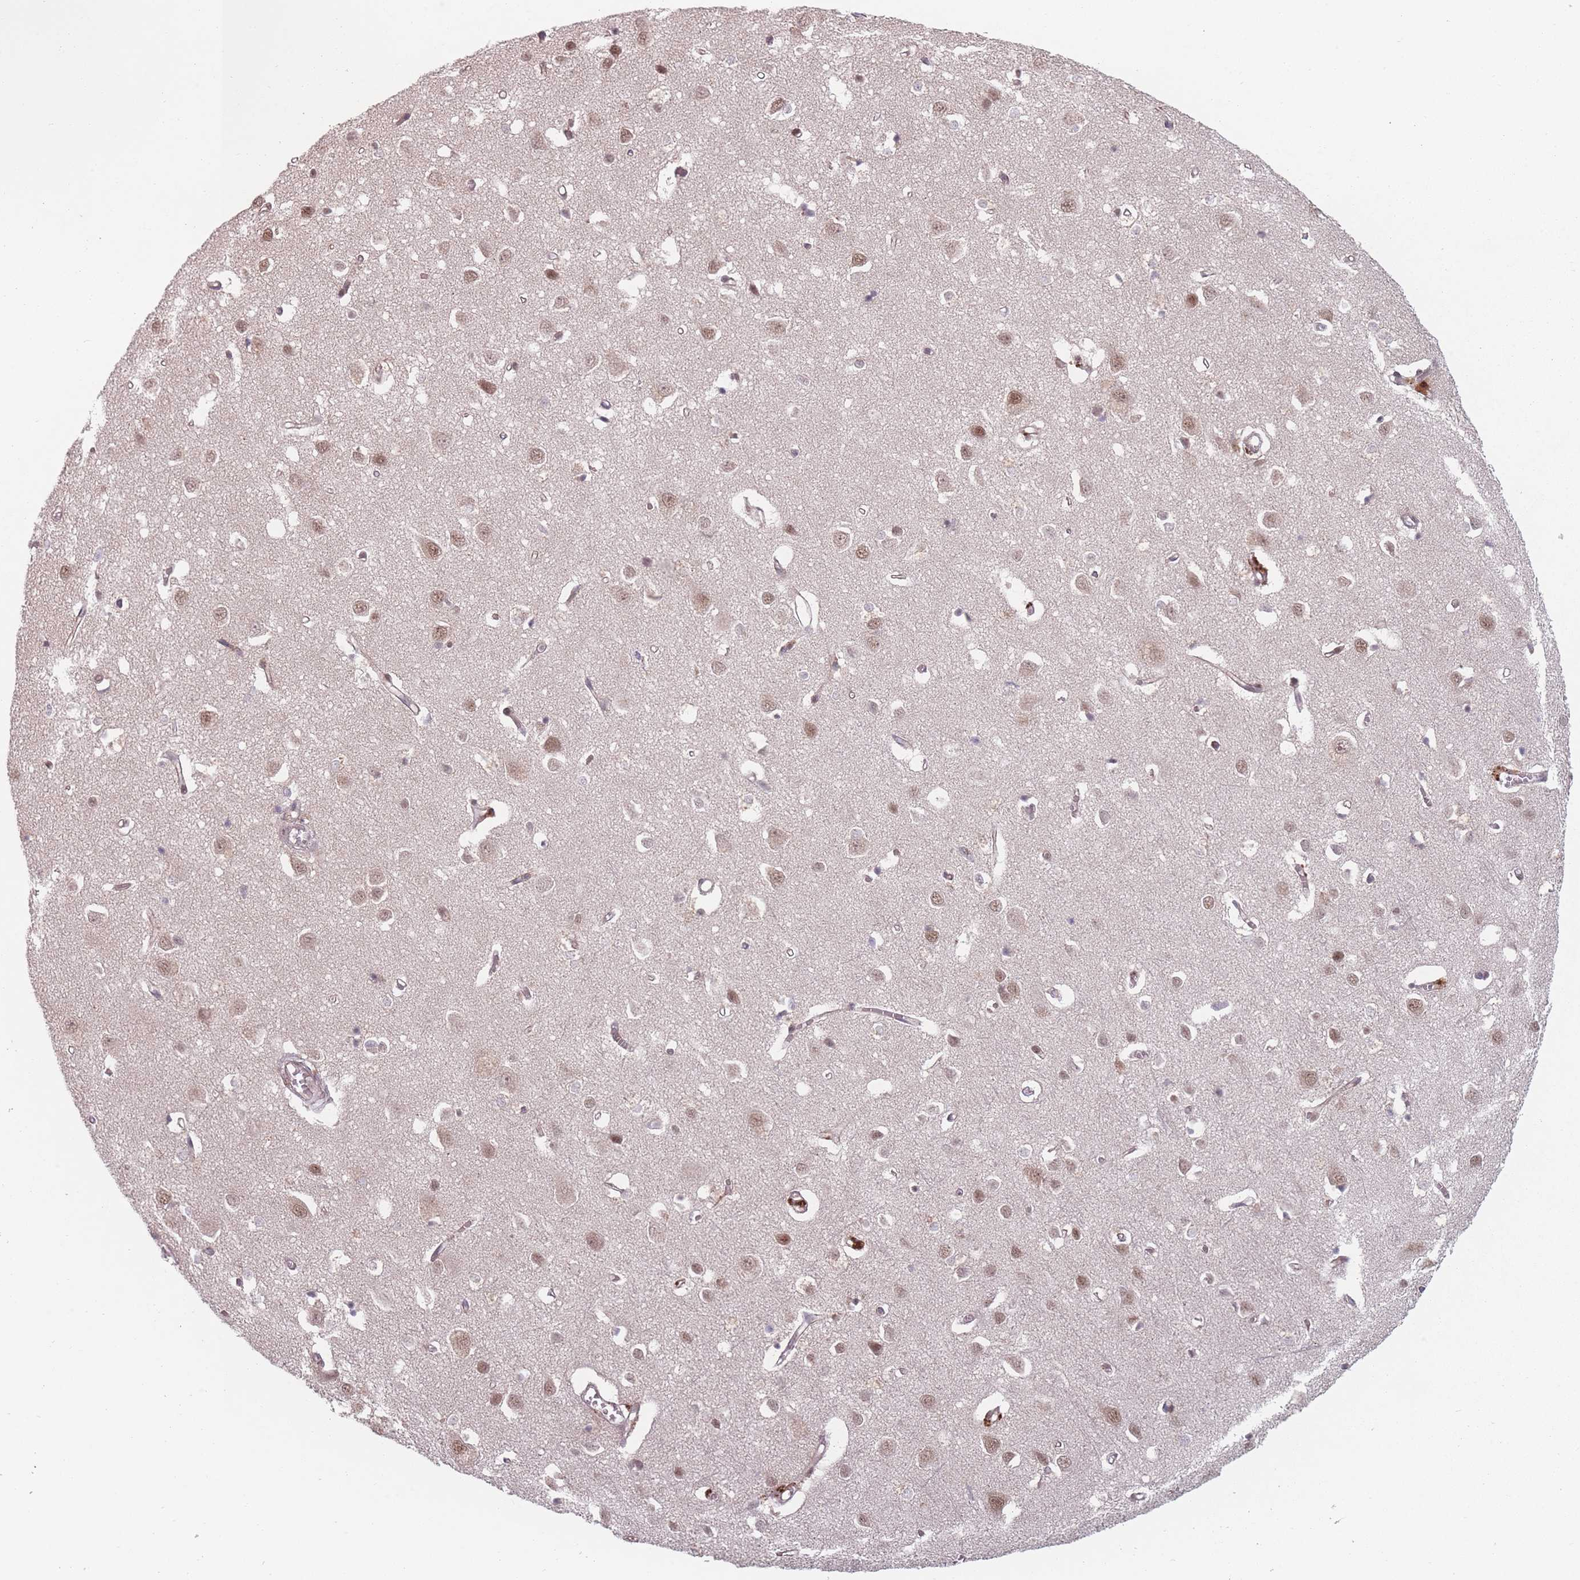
{"staining": {"intensity": "negative", "quantity": "none", "location": "none"}, "tissue": "cerebral cortex", "cell_type": "Endothelial cells", "image_type": "normal", "snomed": [{"axis": "morphology", "description": "Normal tissue, NOS"}, {"axis": "topography", "description": "Cerebral cortex"}], "caption": "An image of cerebral cortex stained for a protein reveals no brown staining in endothelial cells.", "gene": "ZC3H14", "patient": {"sex": "female", "age": 64}}